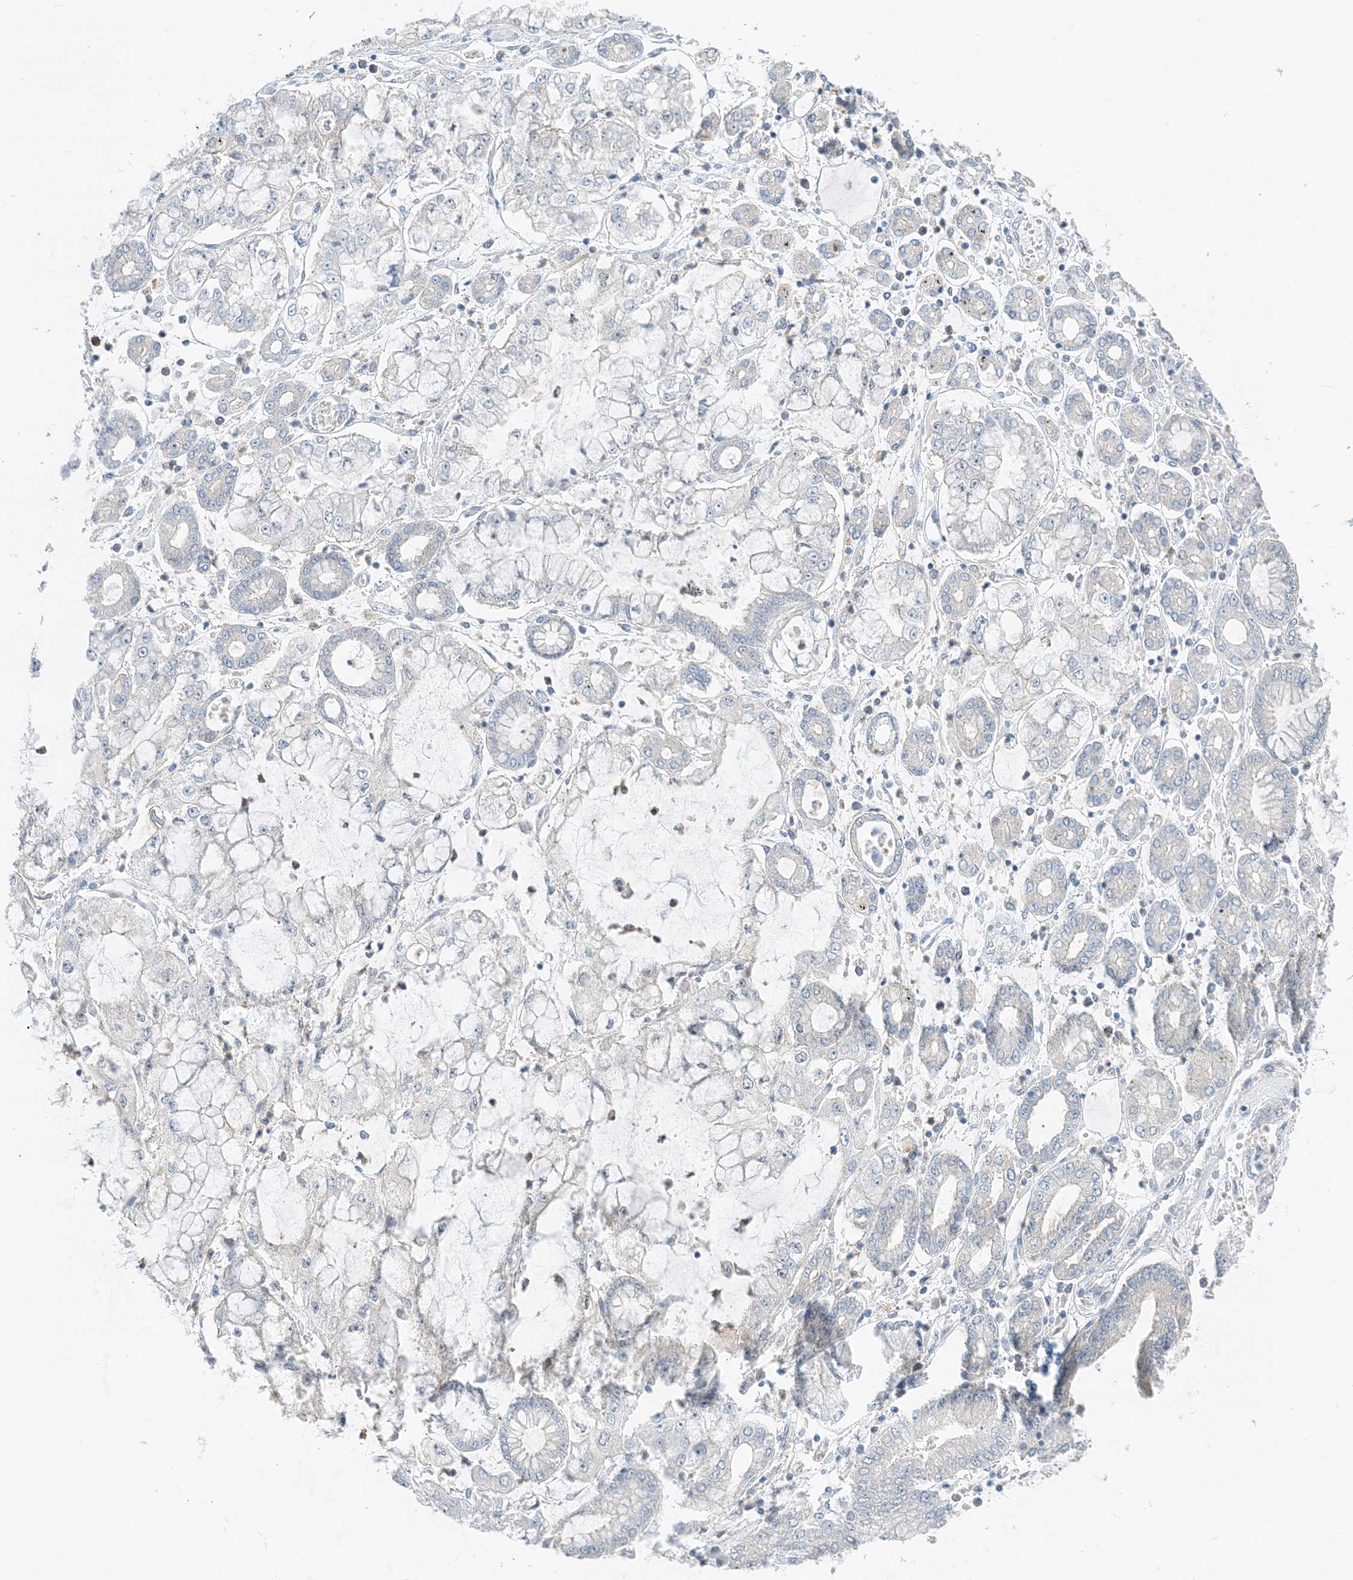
{"staining": {"intensity": "negative", "quantity": "none", "location": "none"}, "tissue": "stomach cancer", "cell_type": "Tumor cells", "image_type": "cancer", "snomed": [{"axis": "morphology", "description": "Adenocarcinoma, NOS"}, {"axis": "topography", "description": "Stomach"}], "caption": "Stomach cancer (adenocarcinoma) stained for a protein using immunohistochemistry reveals no positivity tumor cells.", "gene": "KIFBP", "patient": {"sex": "male", "age": 76}}